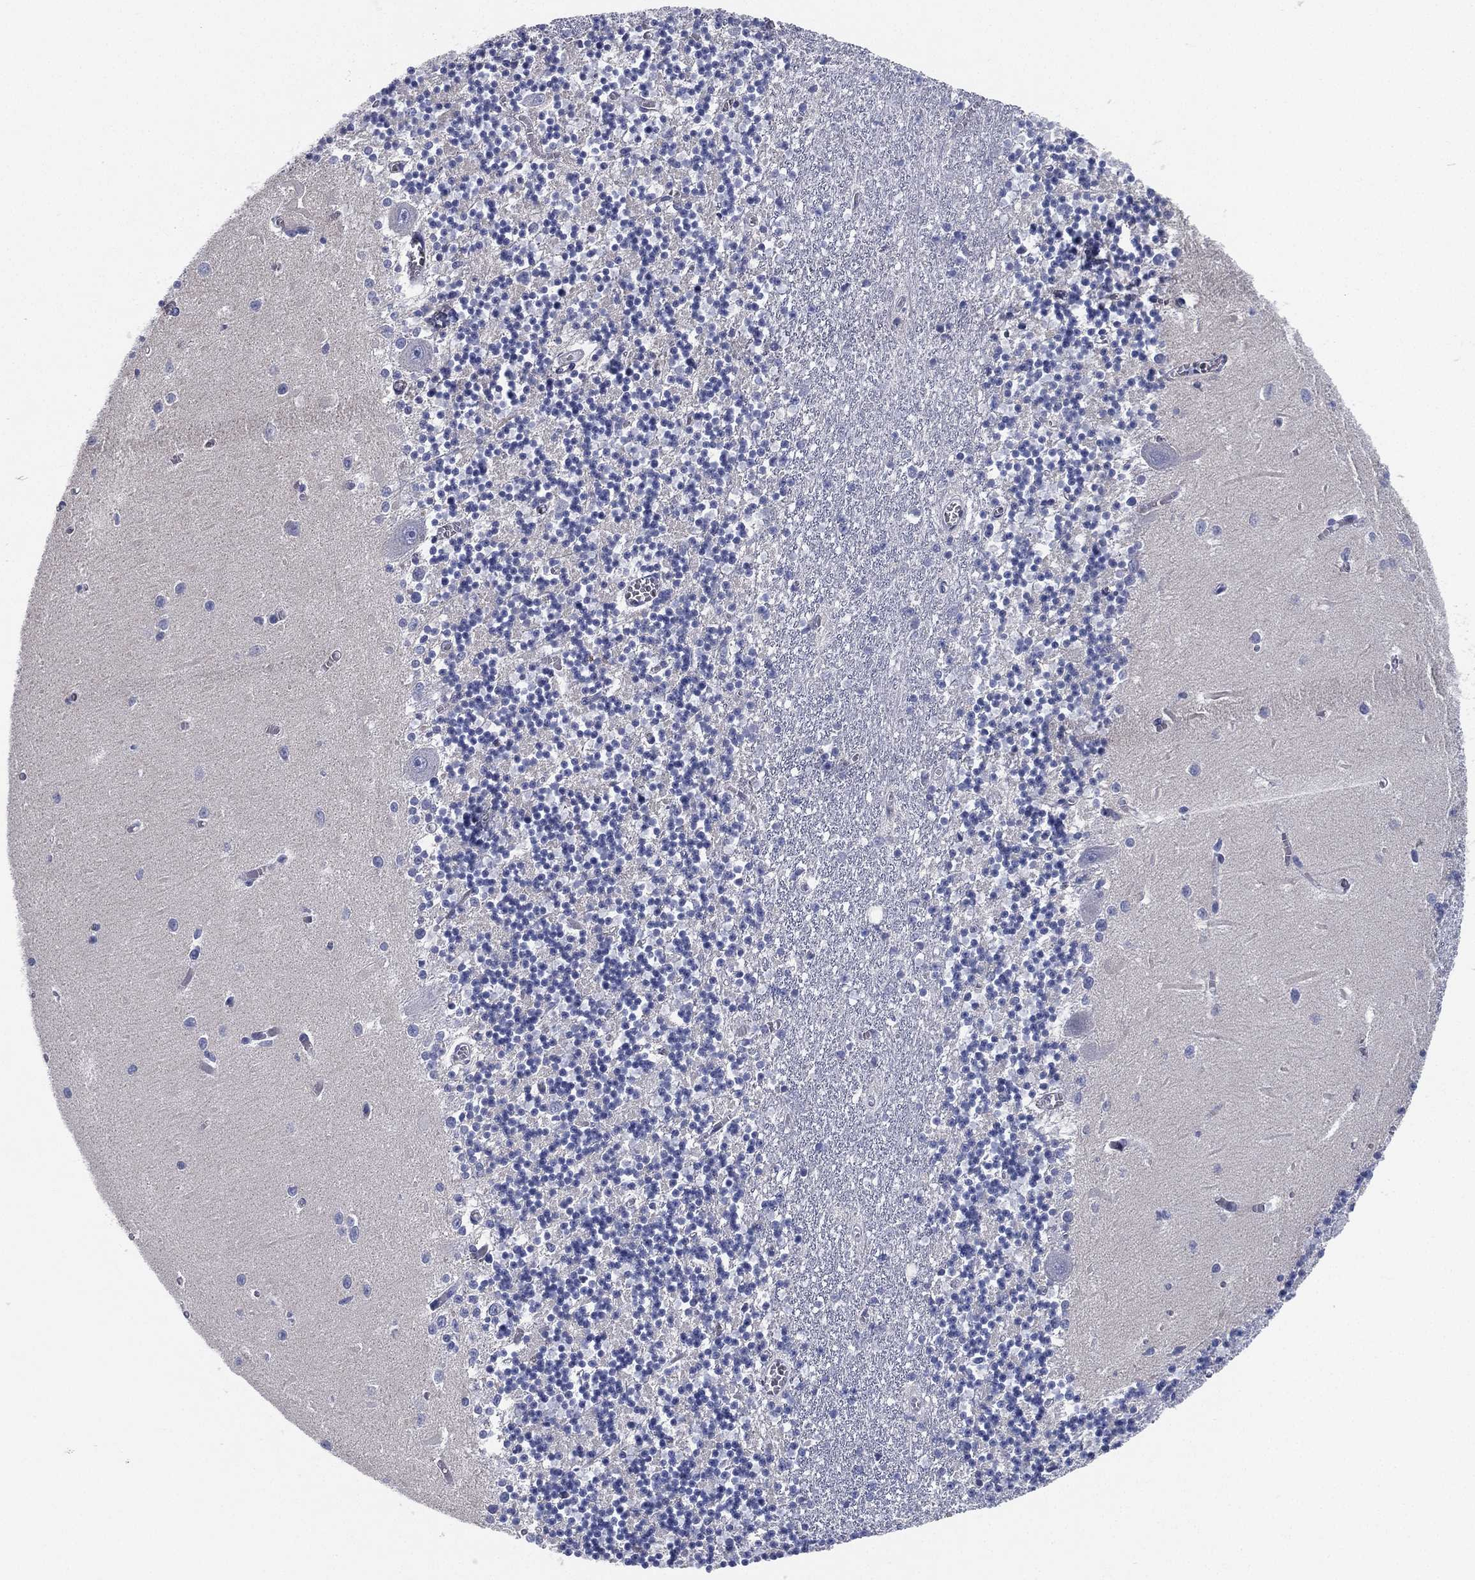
{"staining": {"intensity": "negative", "quantity": "none", "location": "none"}, "tissue": "cerebellum", "cell_type": "Cells in granular layer", "image_type": "normal", "snomed": [{"axis": "morphology", "description": "Normal tissue, NOS"}, {"axis": "topography", "description": "Cerebellum"}], "caption": "Immunohistochemical staining of unremarkable human cerebellum demonstrates no significant staining in cells in granular layer.", "gene": "CCDC70", "patient": {"sex": "female", "age": 64}}